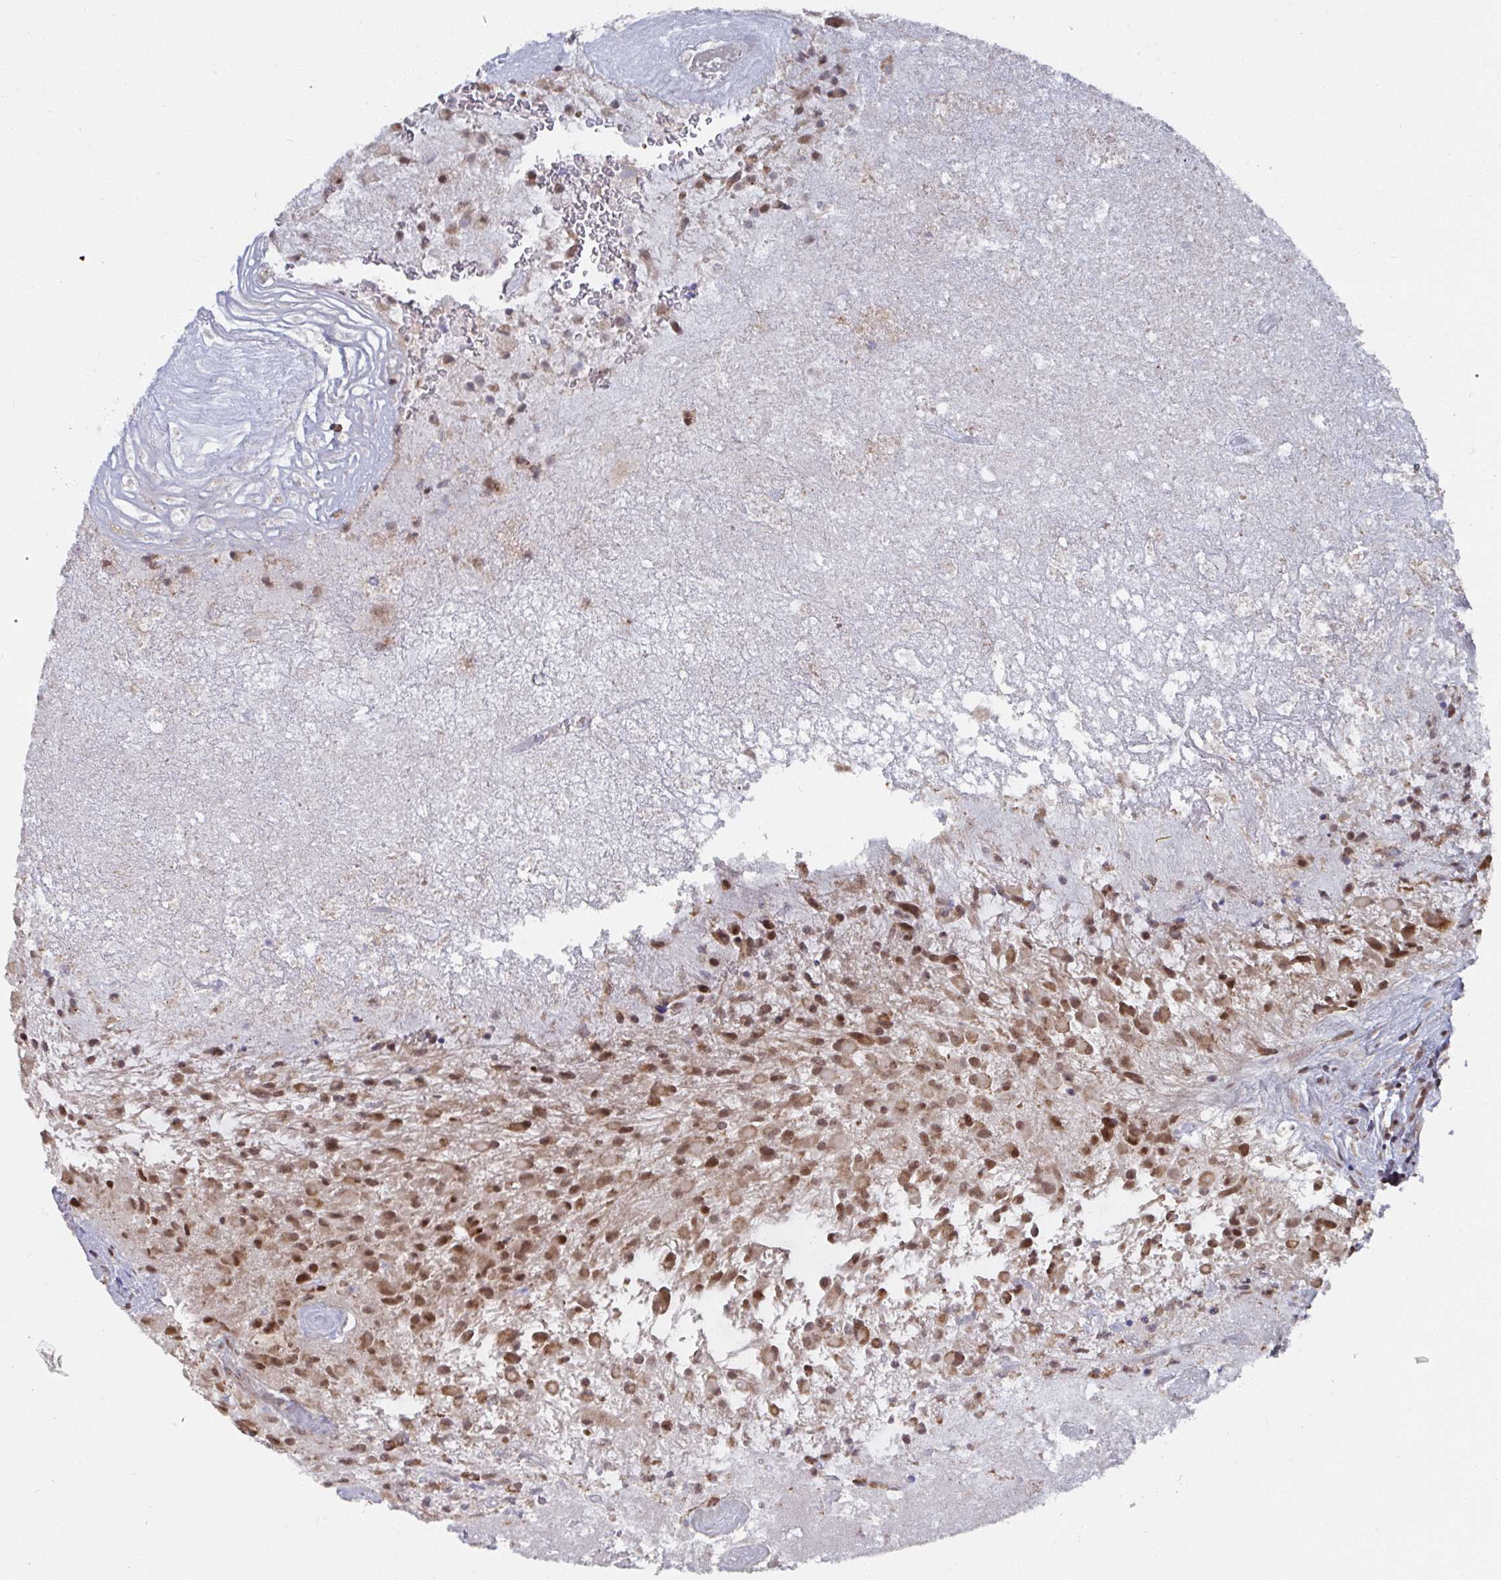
{"staining": {"intensity": "moderate", "quantity": ">75%", "location": "nuclear"}, "tissue": "glioma", "cell_type": "Tumor cells", "image_type": "cancer", "snomed": [{"axis": "morphology", "description": "Glioma, malignant, High grade"}, {"axis": "topography", "description": "Brain"}], "caption": "DAB (3,3'-diaminobenzidine) immunohistochemical staining of human malignant glioma (high-grade) displays moderate nuclear protein positivity in about >75% of tumor cells.", "gene": "JMJD1C", "patient": {"sex": "female", "age": 67}}